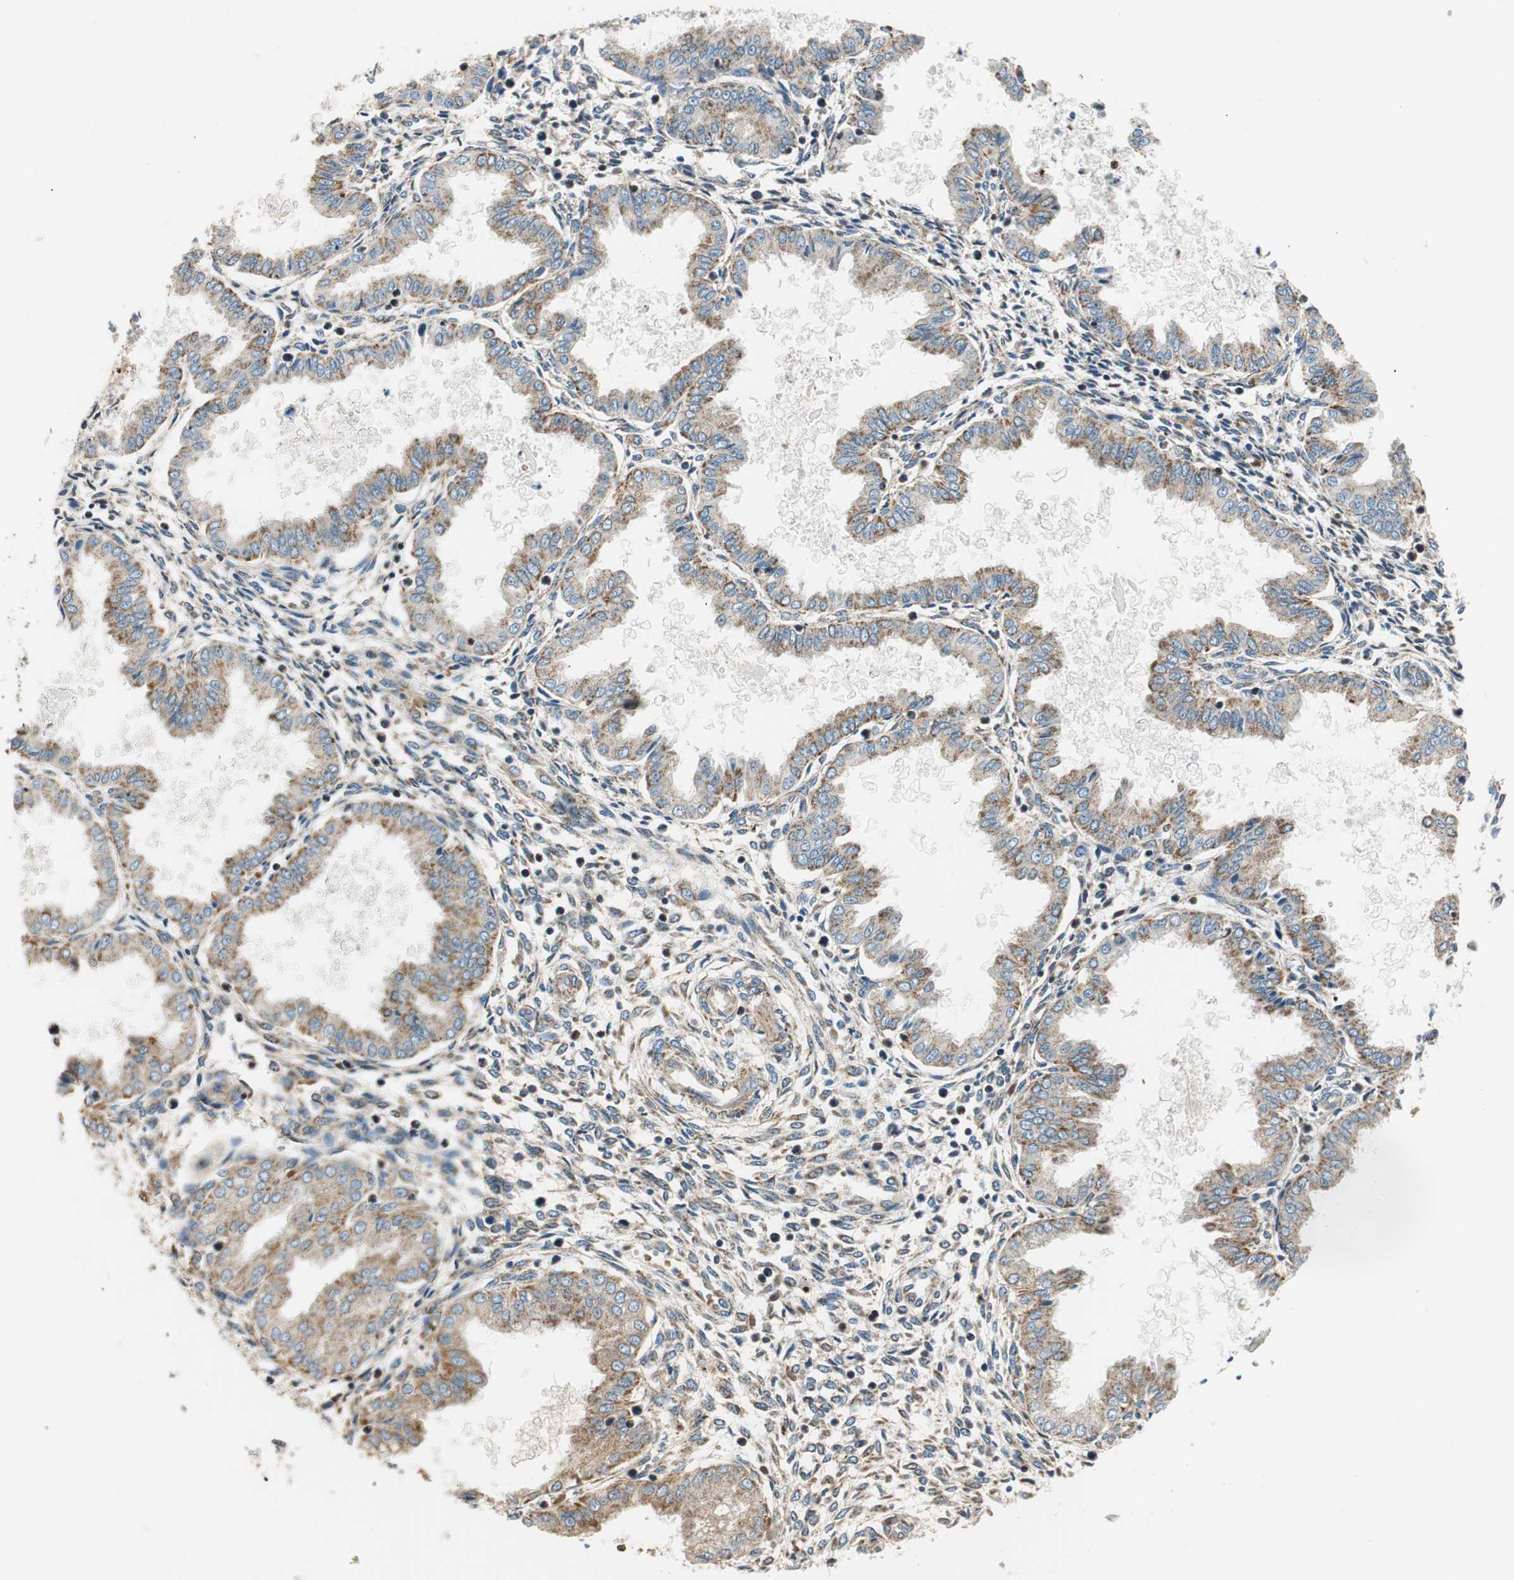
{"staining": {"intensity": "moderate", "quantity": "<25%", "location": "cytoplasmic/membranous"}, "tissue": "endometrium", "cell_type": "Cells in endometrial stroma", "image_type": "normal", "snomed": [{"axis": "morphology", "description": "Normal tissue, NOS"}, {"axis": "topography", "description": "Endometrium"}], "caption": "Benign endometrium shows moderate cytoplasmic/membranous positivity in about <25% of cells in endometrial stroma Ihc stains the protein of interest in brown and the nuclei are stained blue..", "gene": "RORB", "patient": {"sex": "female", "age": 33}}